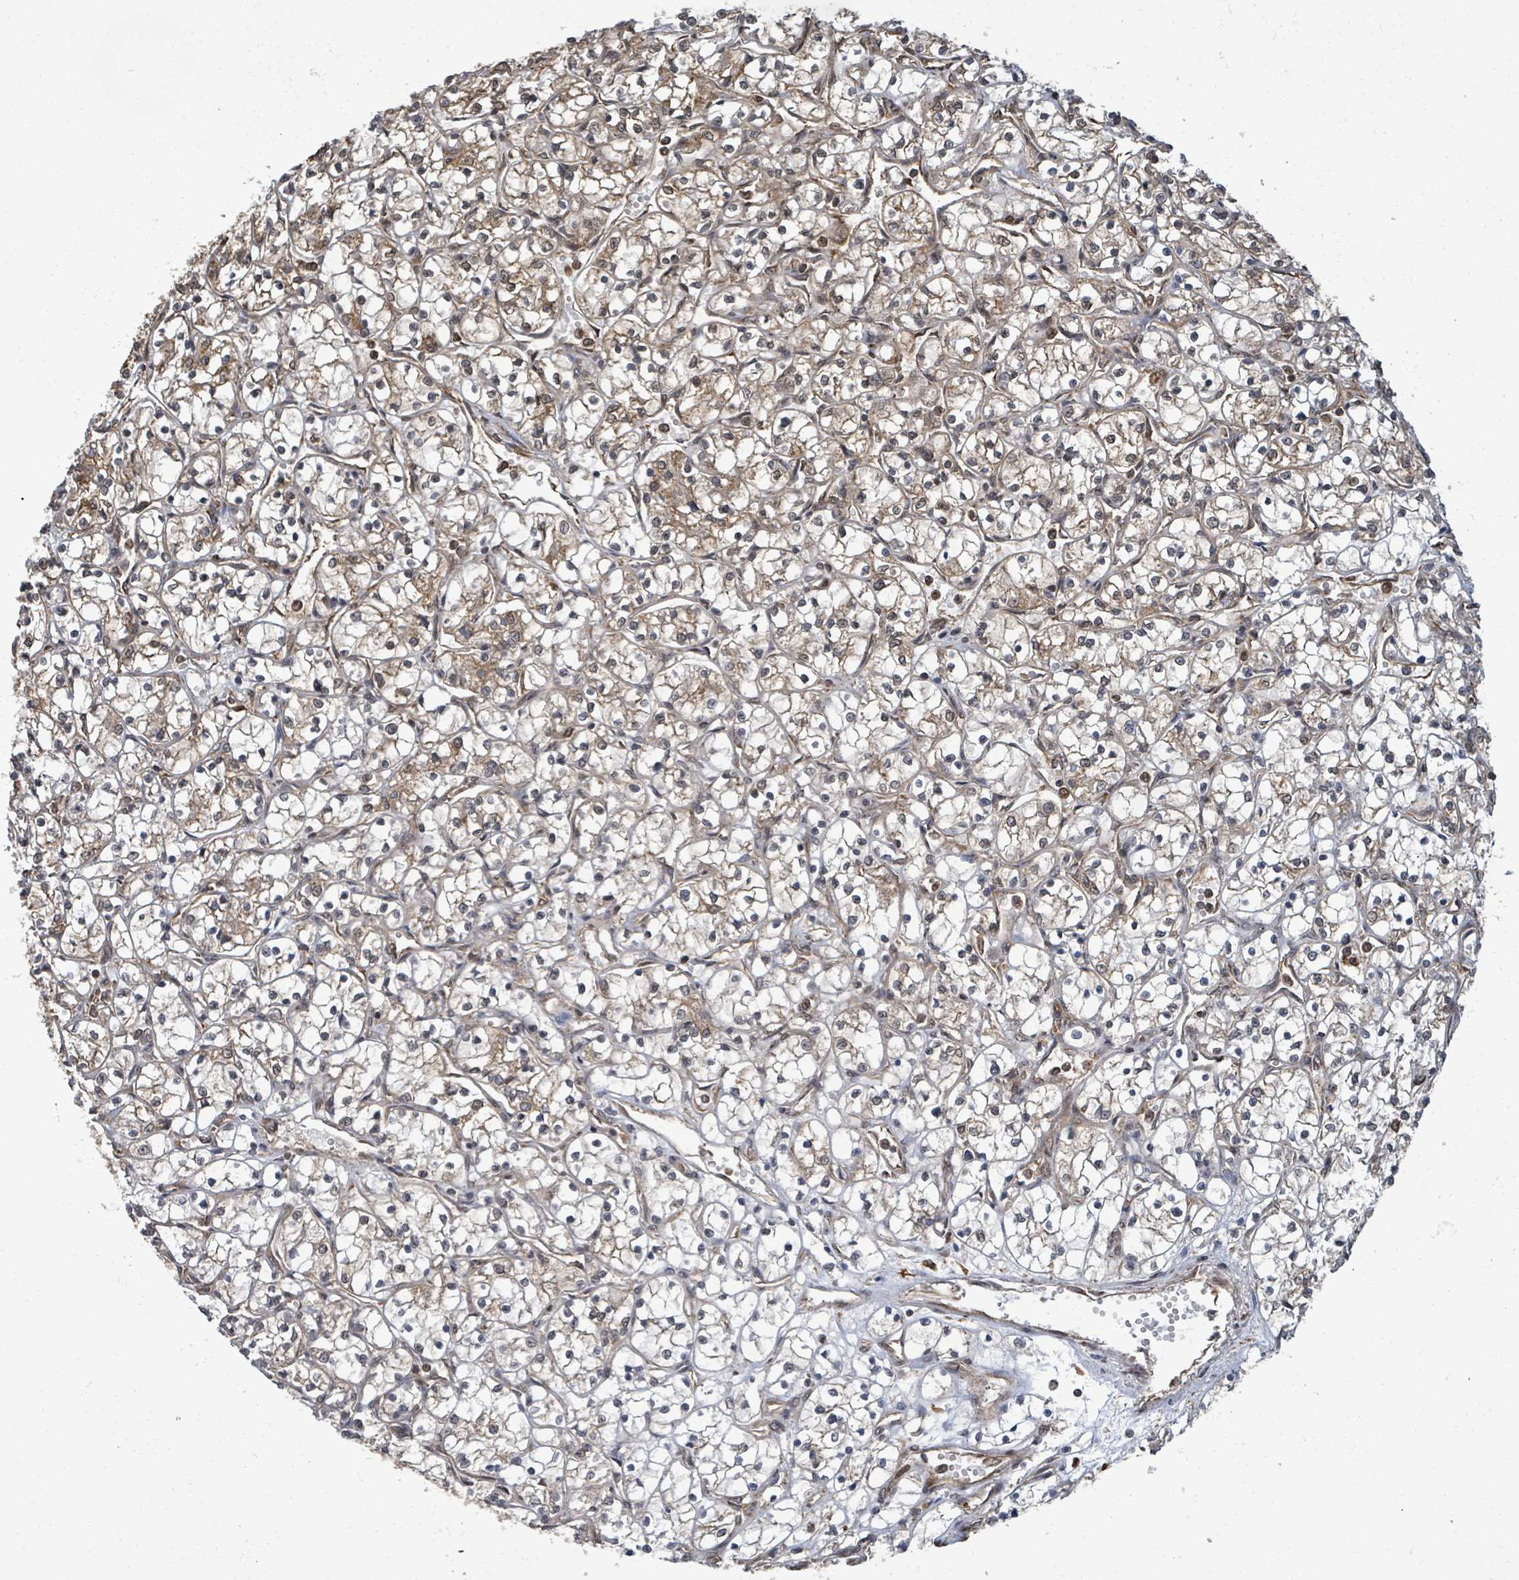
{"staining": {"intensity": "moderate", "quantity": "25%-75%", "location": "cytoplasmic/membranous"}, "tissue": "renal cancer", "cell_type": "Tumor cells", "image_type": "cancer", "snomed": [{"axis": "morphology", "description": "Adenocarcinoma, NOS"}, {"axis": "topography", "description": "Kidney"}], "caption": "A medium amount of moderate cytoplasmic/membranous expression is appreciated in about 25%-75% of tumor cells in renal cancer (adenocarcinoma) tissue.", "gene": "KLC1", "patient": {"sex": "female", "age": 69}}